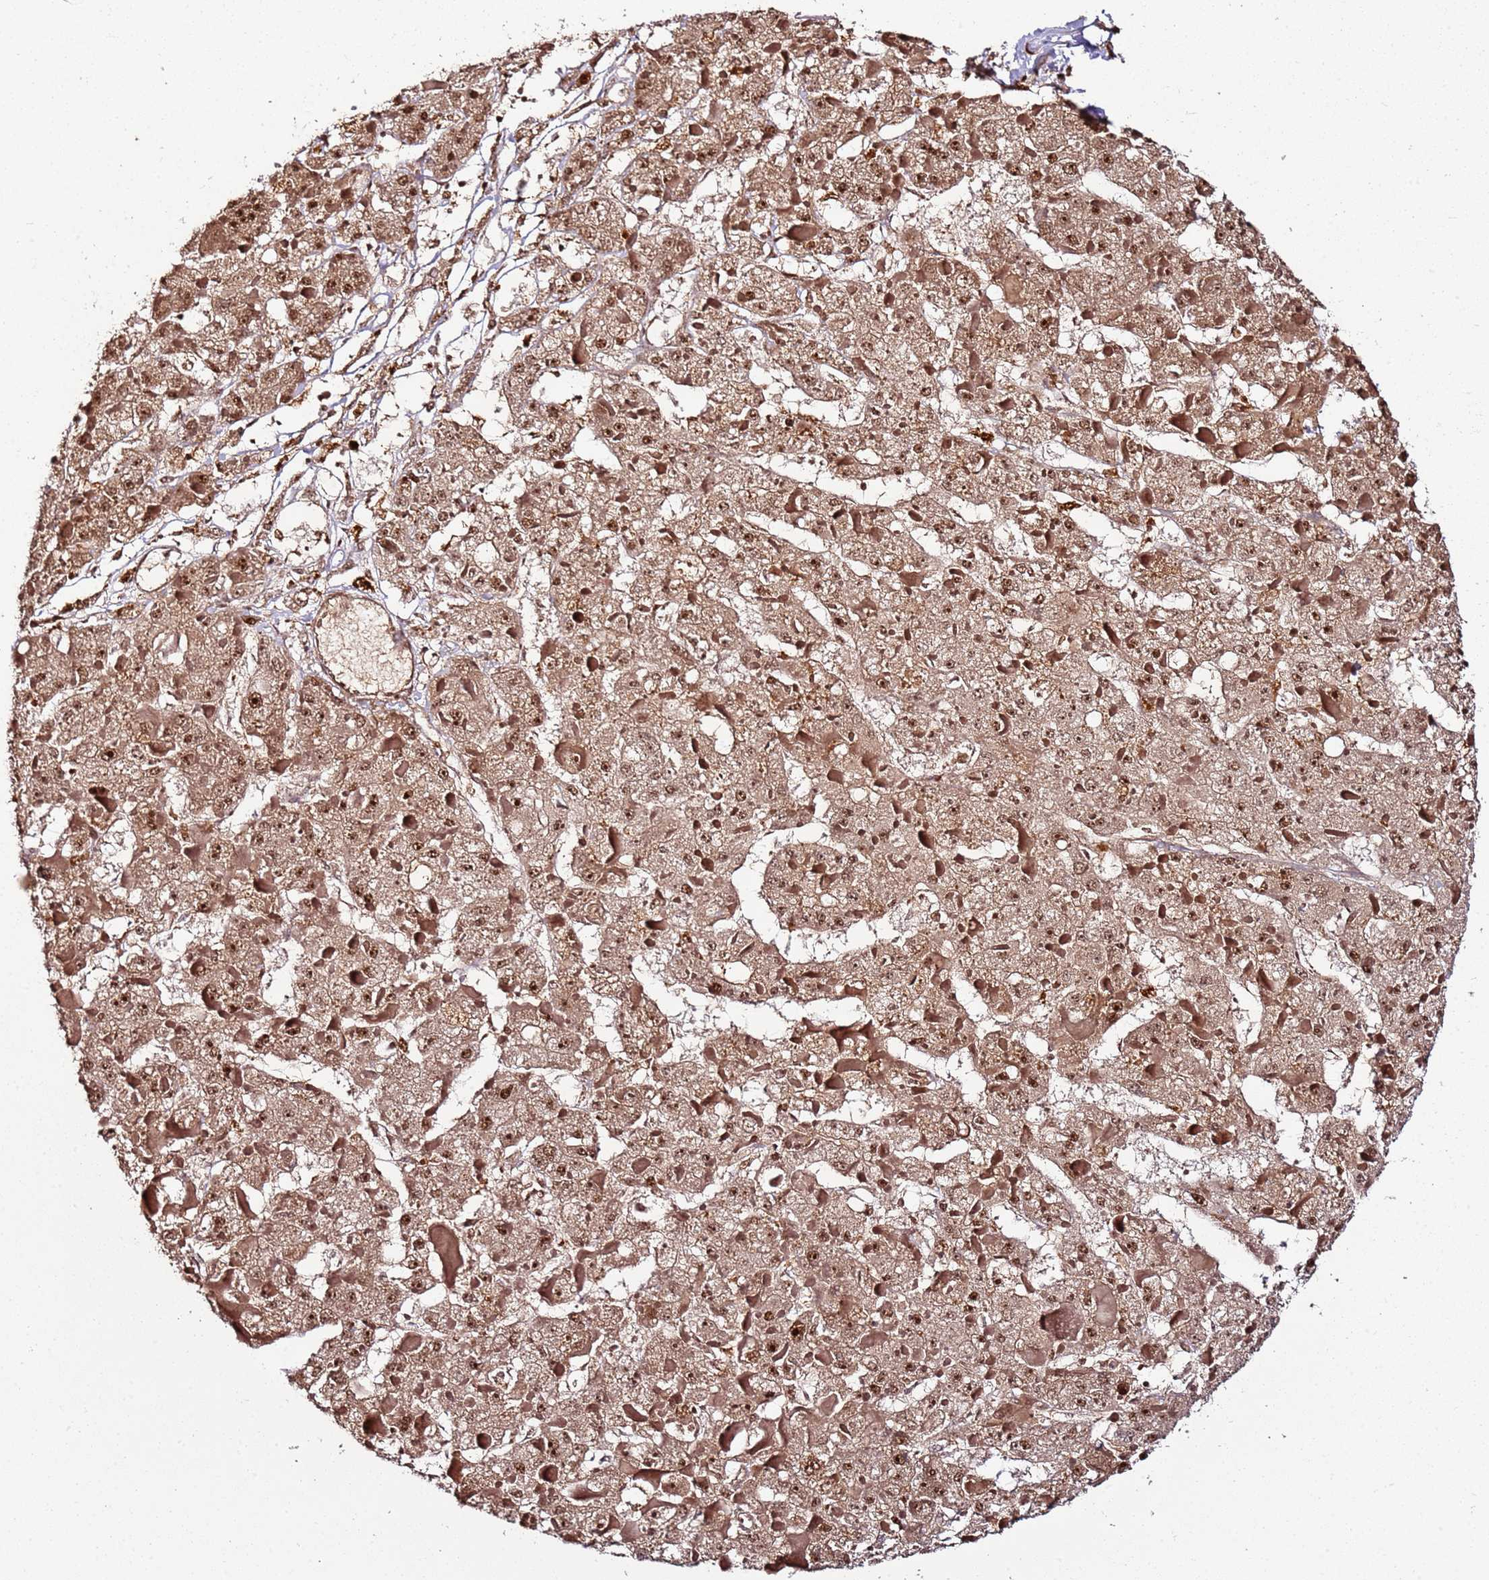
{"staining": {"intensity": "strong", "quantity": ">75%", "location": "cytoplasmic/membranous,nuclear"}, "tissue": "liver cancer", "cell_type": "Tumor cells", "image_type": "cancer", "snomed": [{"axis": "morphology", "description": "Carcinoma, Hepatocellular, NOS"}, {"axis": "topography", "description": "Liver"}], "caption": "Immunohistochemical staining of liver hepatocellular carcinoma exhibits strong cytoplasmic/membranous and nuclear protein staining in approximately >75% of tumor cells.", "gene": "XRN2", "patient": {"sex": "female", "age": 73}}